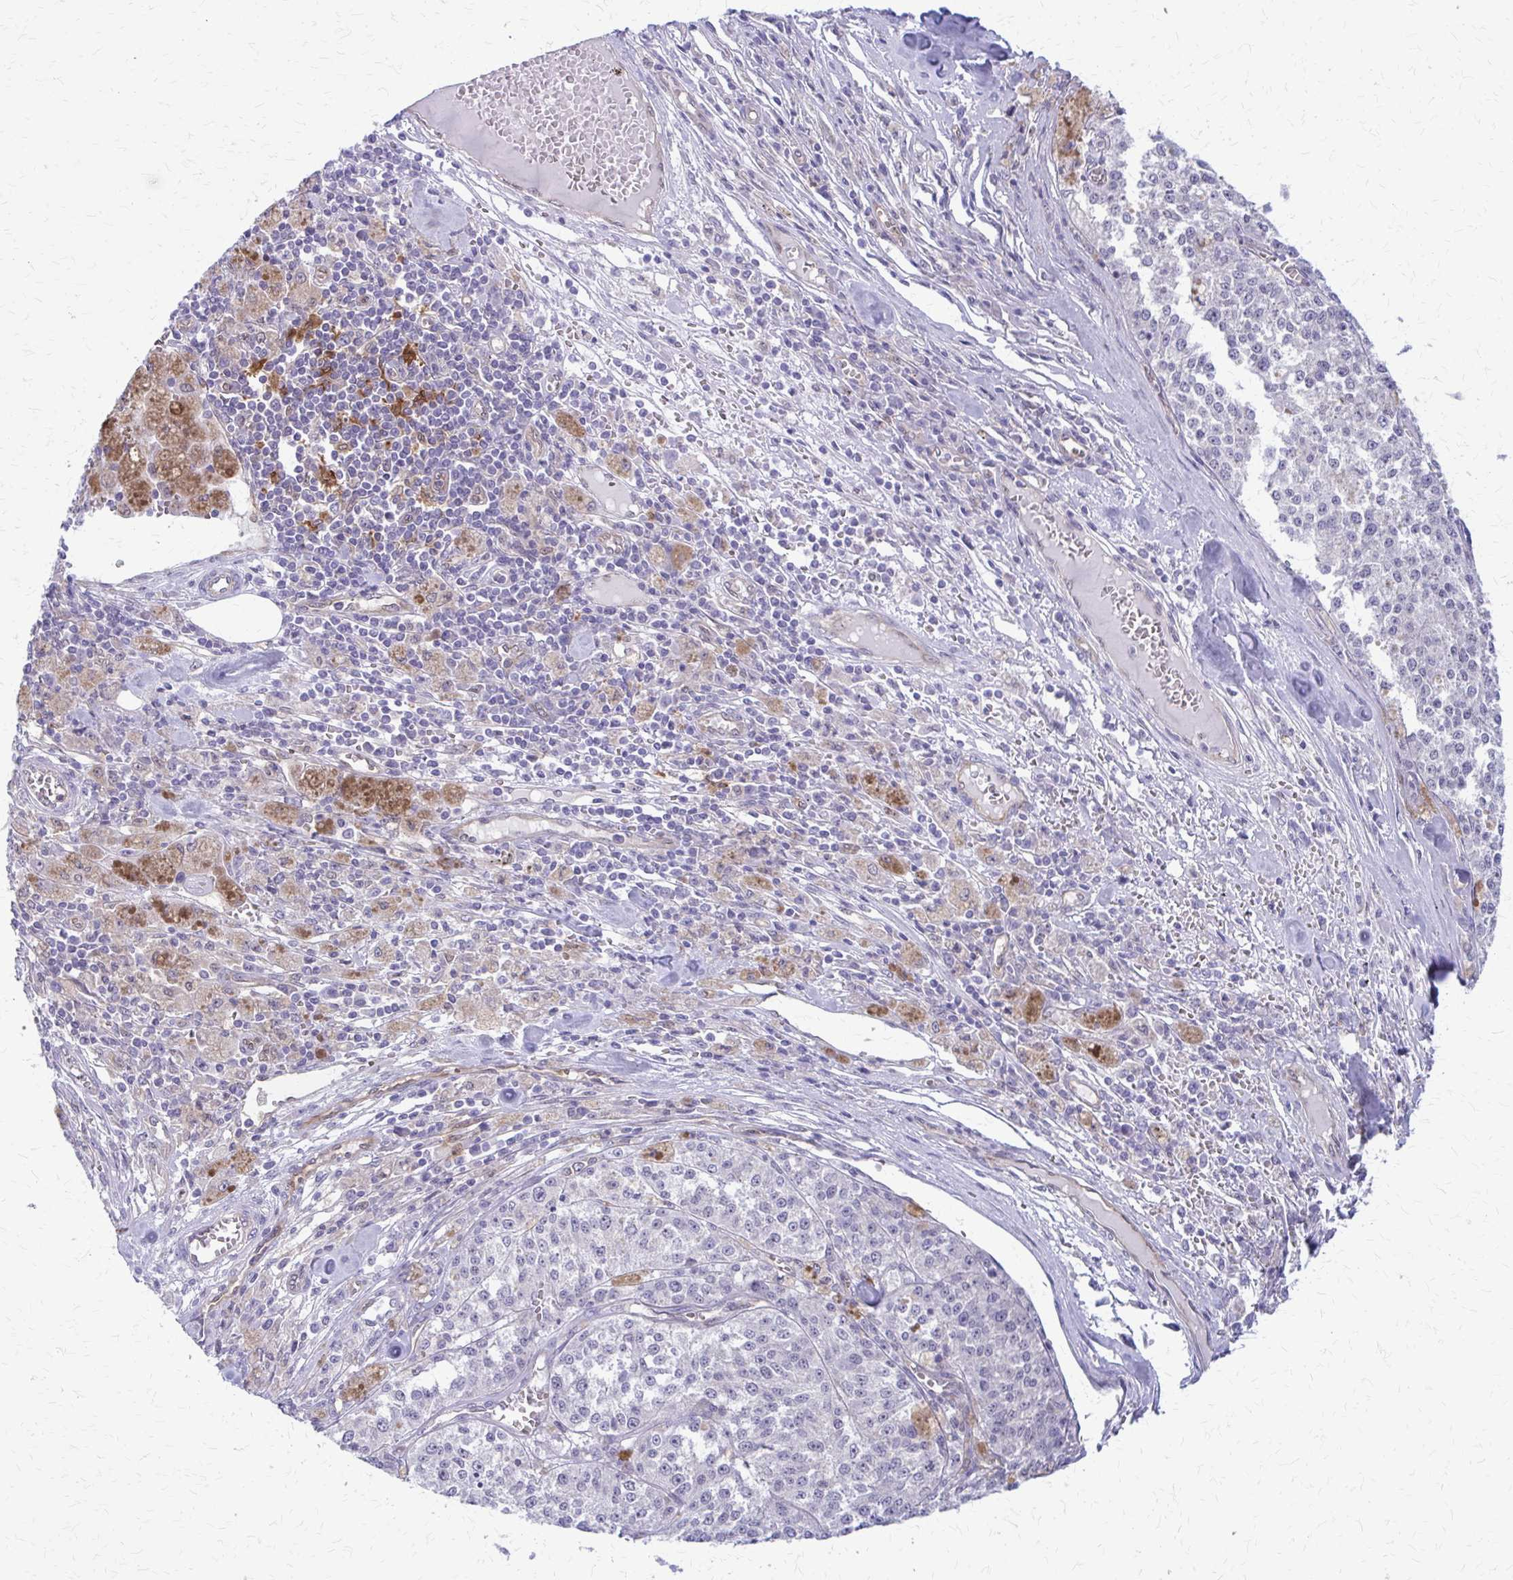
{"staining": {"intensity": "negative", "quantity": "none", "location": "none"}, "tissue": "melanoma", "cell_type": "Tumor cells", "image_type": "cancer", "snomed": [{"axis": "morphology", "description": "Malignant melanoma, Metastatic site"}, {"axis": "topography", "description": "Lymph node"}], "caption": "Human melanoma stained for a protein using immunohistochemistry (IHC) displays no expression in tumor cells.", "gene": "CLIC2", "patient": {"sex": "female", "age": 64}}